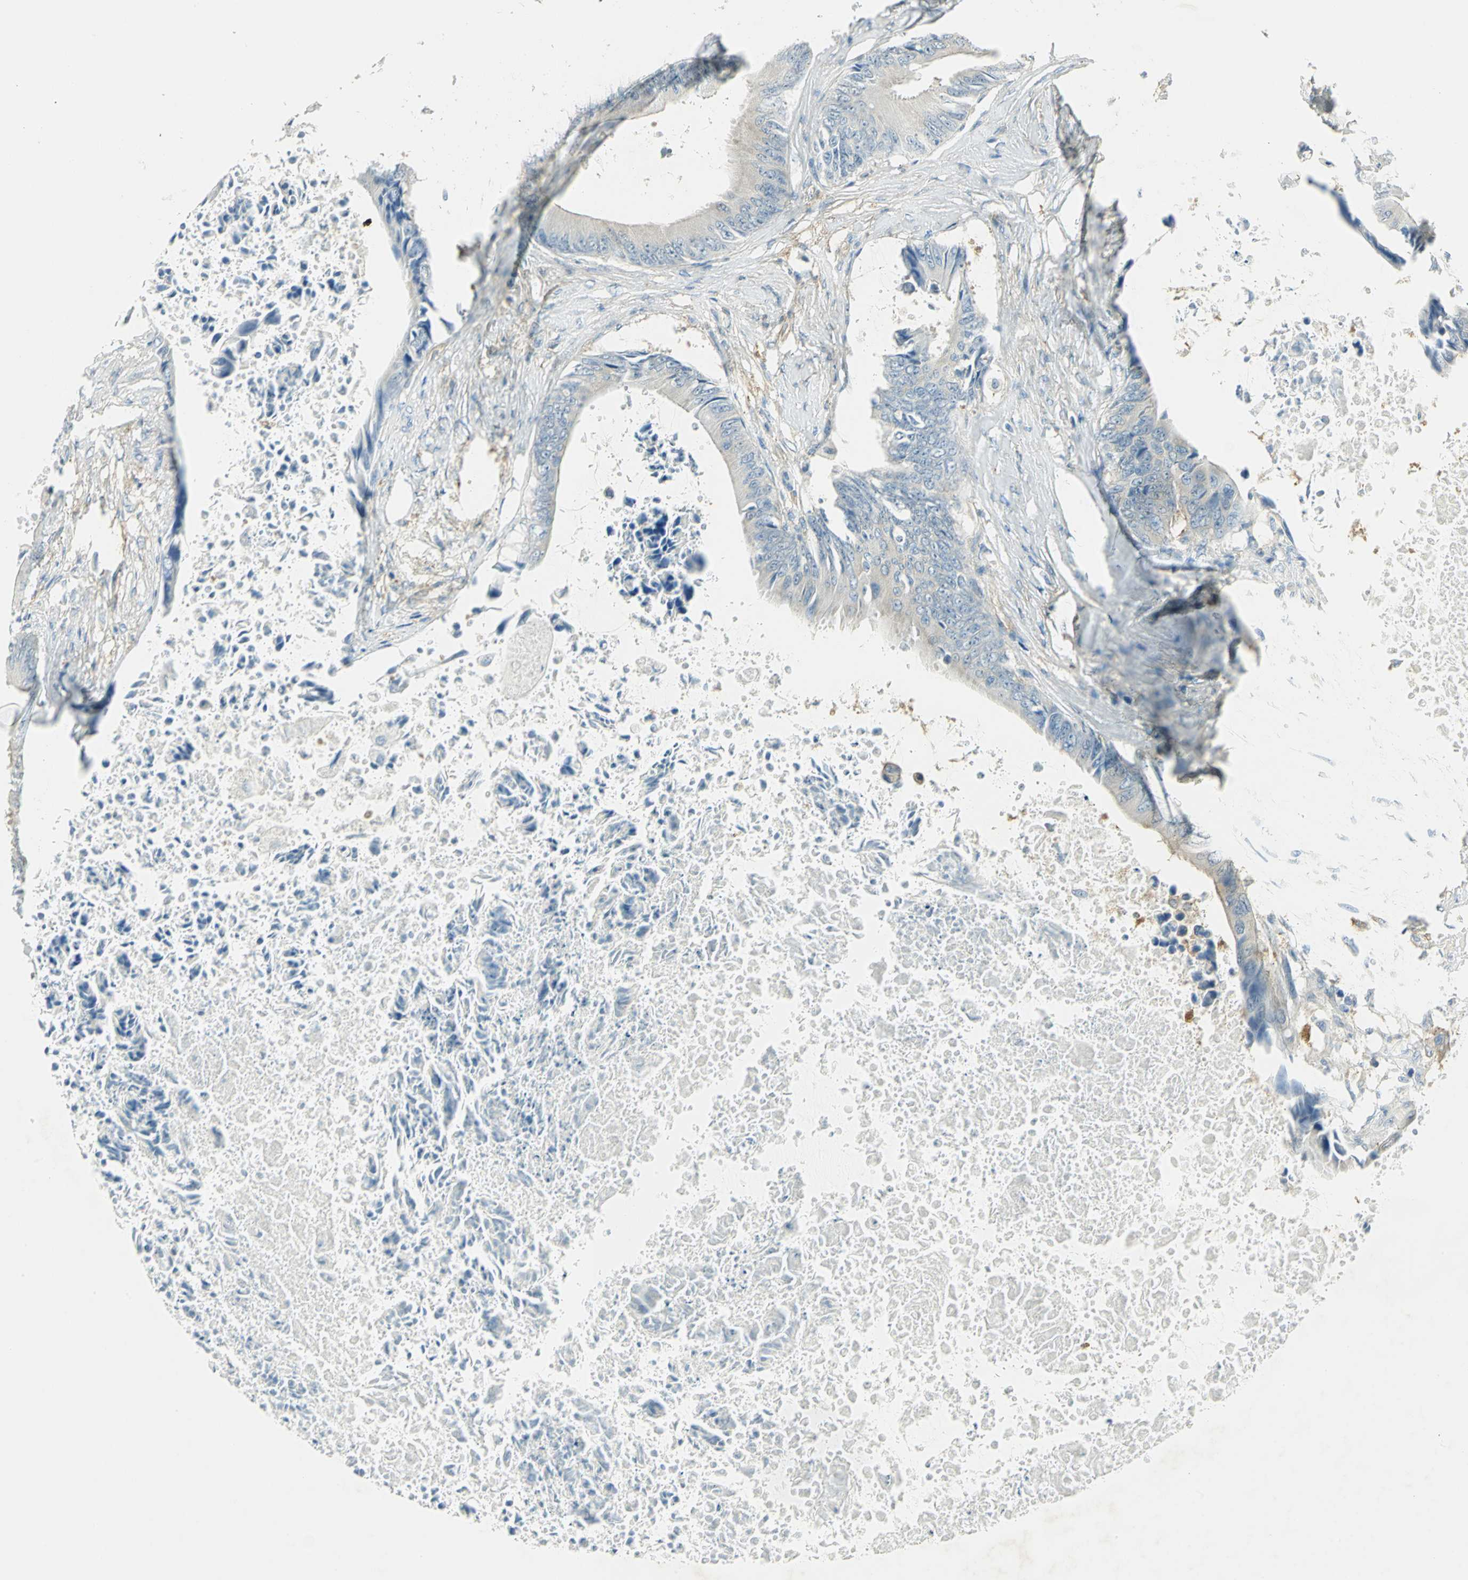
{"staining": {"intensity": "weak", "quantity": "<25%", "location": "cytoplasmic/membranous"}, "tissue": "colorectal cancer", "cell_type": "Tumor cells", "image_type": "cancer", "snomed": [{"axis": "morphology", "description": "Normal tissue, NOS"}, {"axis": "morphology", "description": "Adenocarcinoma, NOS"}, {"axis": "topography", "description": "Rectum"}, {"axis": "topography", "description": "Peripheral nerve tissue"}], "caption": "Colorectal adenocarcinoma was stained to show a protein in brown. There is no significant expression in tumor cells.", "gene": "TSC22D2", "patient": {"sex": "female", "age": 77}}